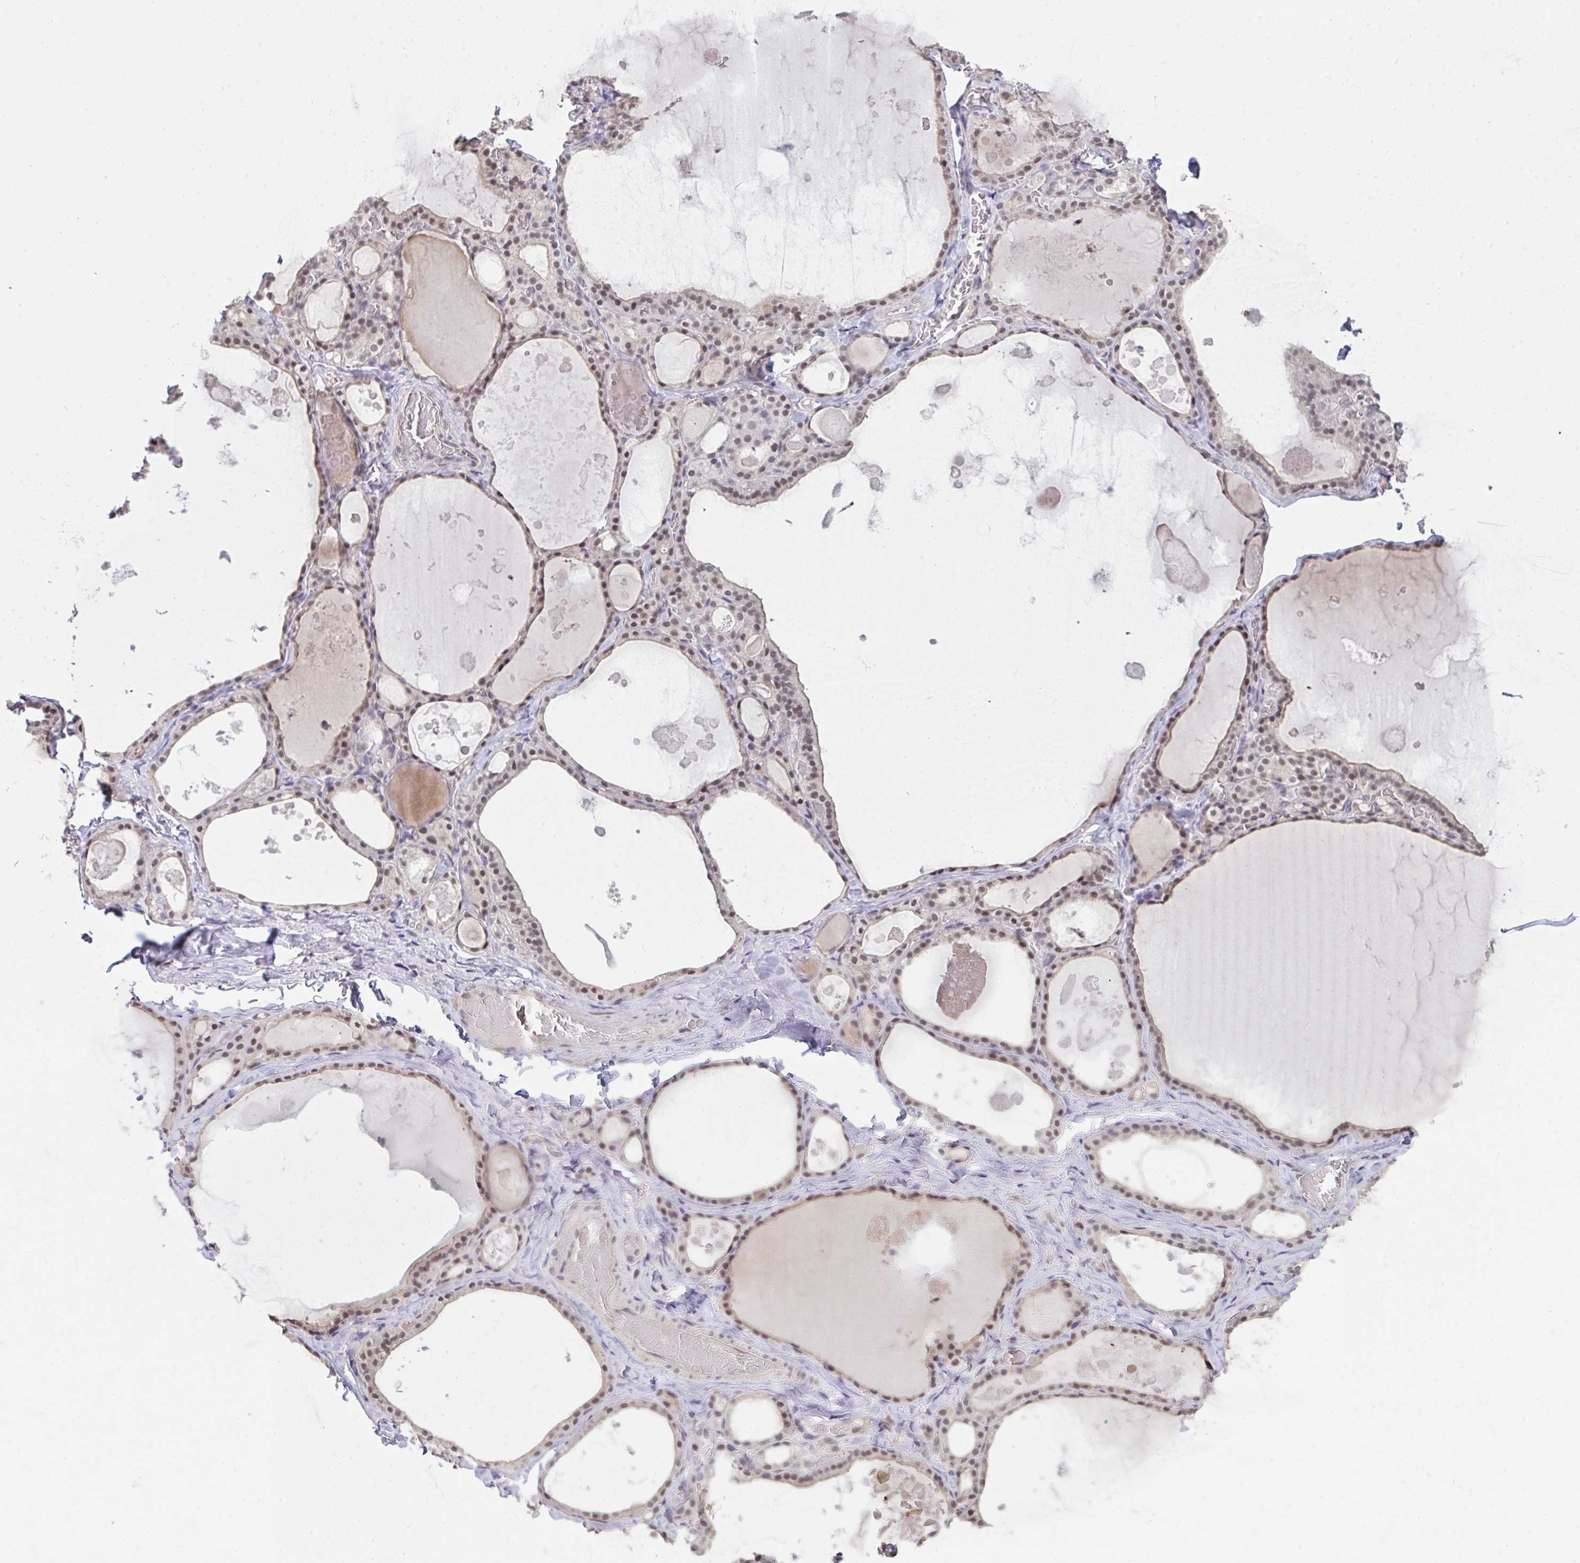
{"staining": {"intensity": "moderate", "quantity": "25%-75%", "location": "nuclear"}, "tissue": "thyroid gland", "cell_type": "Glandular cells", "image_type": "normal", "snomed": [{"axis": "morphology", "description": "Normal tissue, NOS"}, {"axis": "topography", "description": "Thyroid gland"}], "caption": "Immunohistochemistry (IHC) staining of benign thyroid gland, which demonstrates medium levels of moderate nuclear positivity in about 25%-75% of glandular cells indicating moderate nuclear protein staining. The staining was performed using DAB (3,3'-diaminobenzidine) (brown) for protein detection and nuclei were counterstained in hematoxylin (blue).", "gene": "SAP30", "patient": {"sex": "male", "age": 56}}